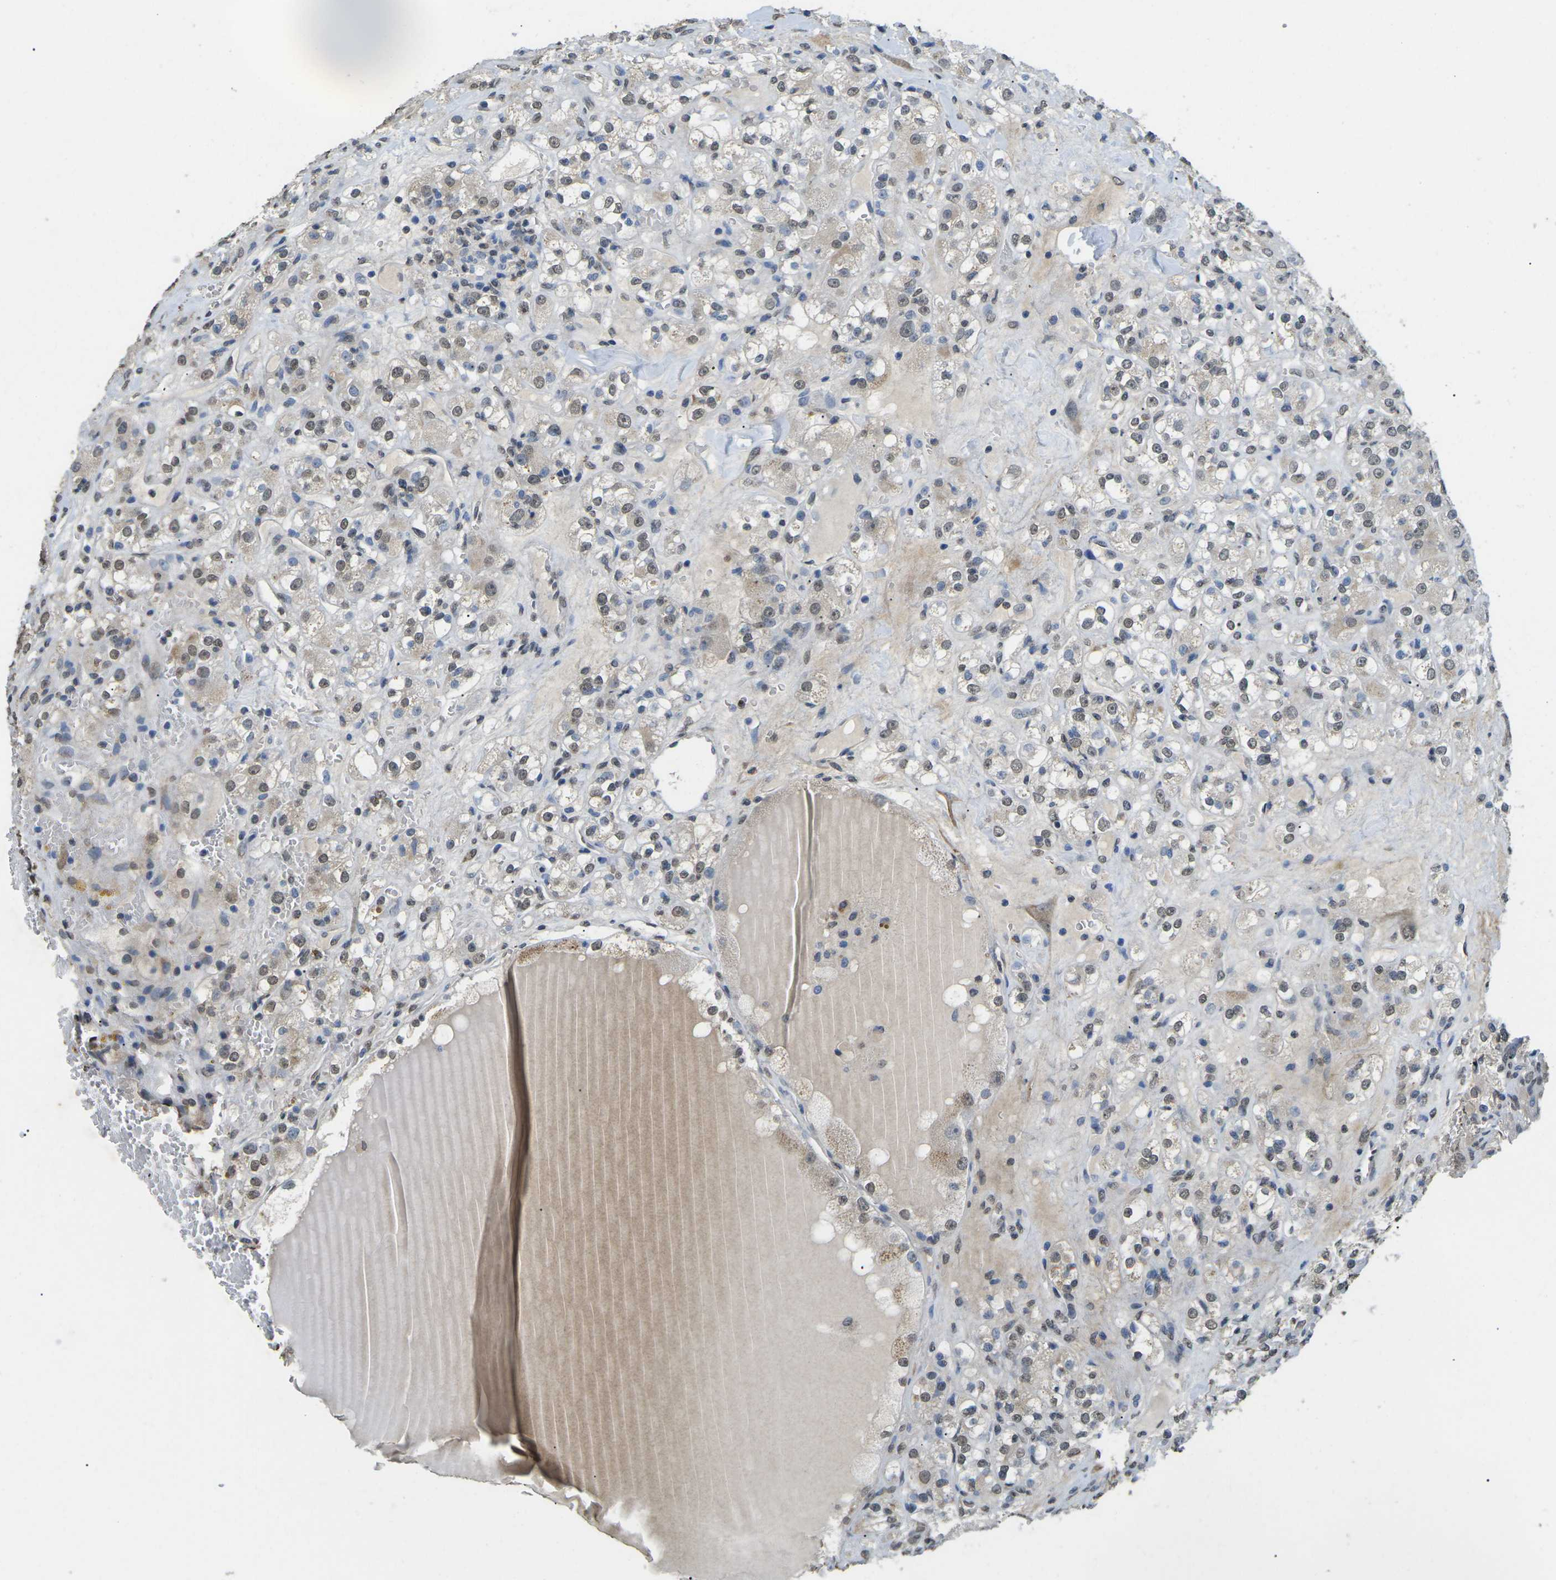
{"staining": {"intensity": "weak", "quantity": "<25%", "location": "cytoplasmic/membranous,nuclear"}, "tissue": "renal cancer", "cell_type": "Tumor cells", "image_type": "cancer", "snomed": [{"axis": "morphology", "description": "Normal tissue, NOS"}, {"axis": "morphology", "description": "Adenocarcinoma, NOS"}, {"axis": "topography", "description": "Kidney"}], "caption": "This is a photomicrograph of IHC staining of renal adenocarcinoma, which shows no positivity in tumor cells. (Brightfield microscopy of DAB IHC at high magnification).", "gene": "SCNN1B", "patient": {"sex": "male", "age": 61}}